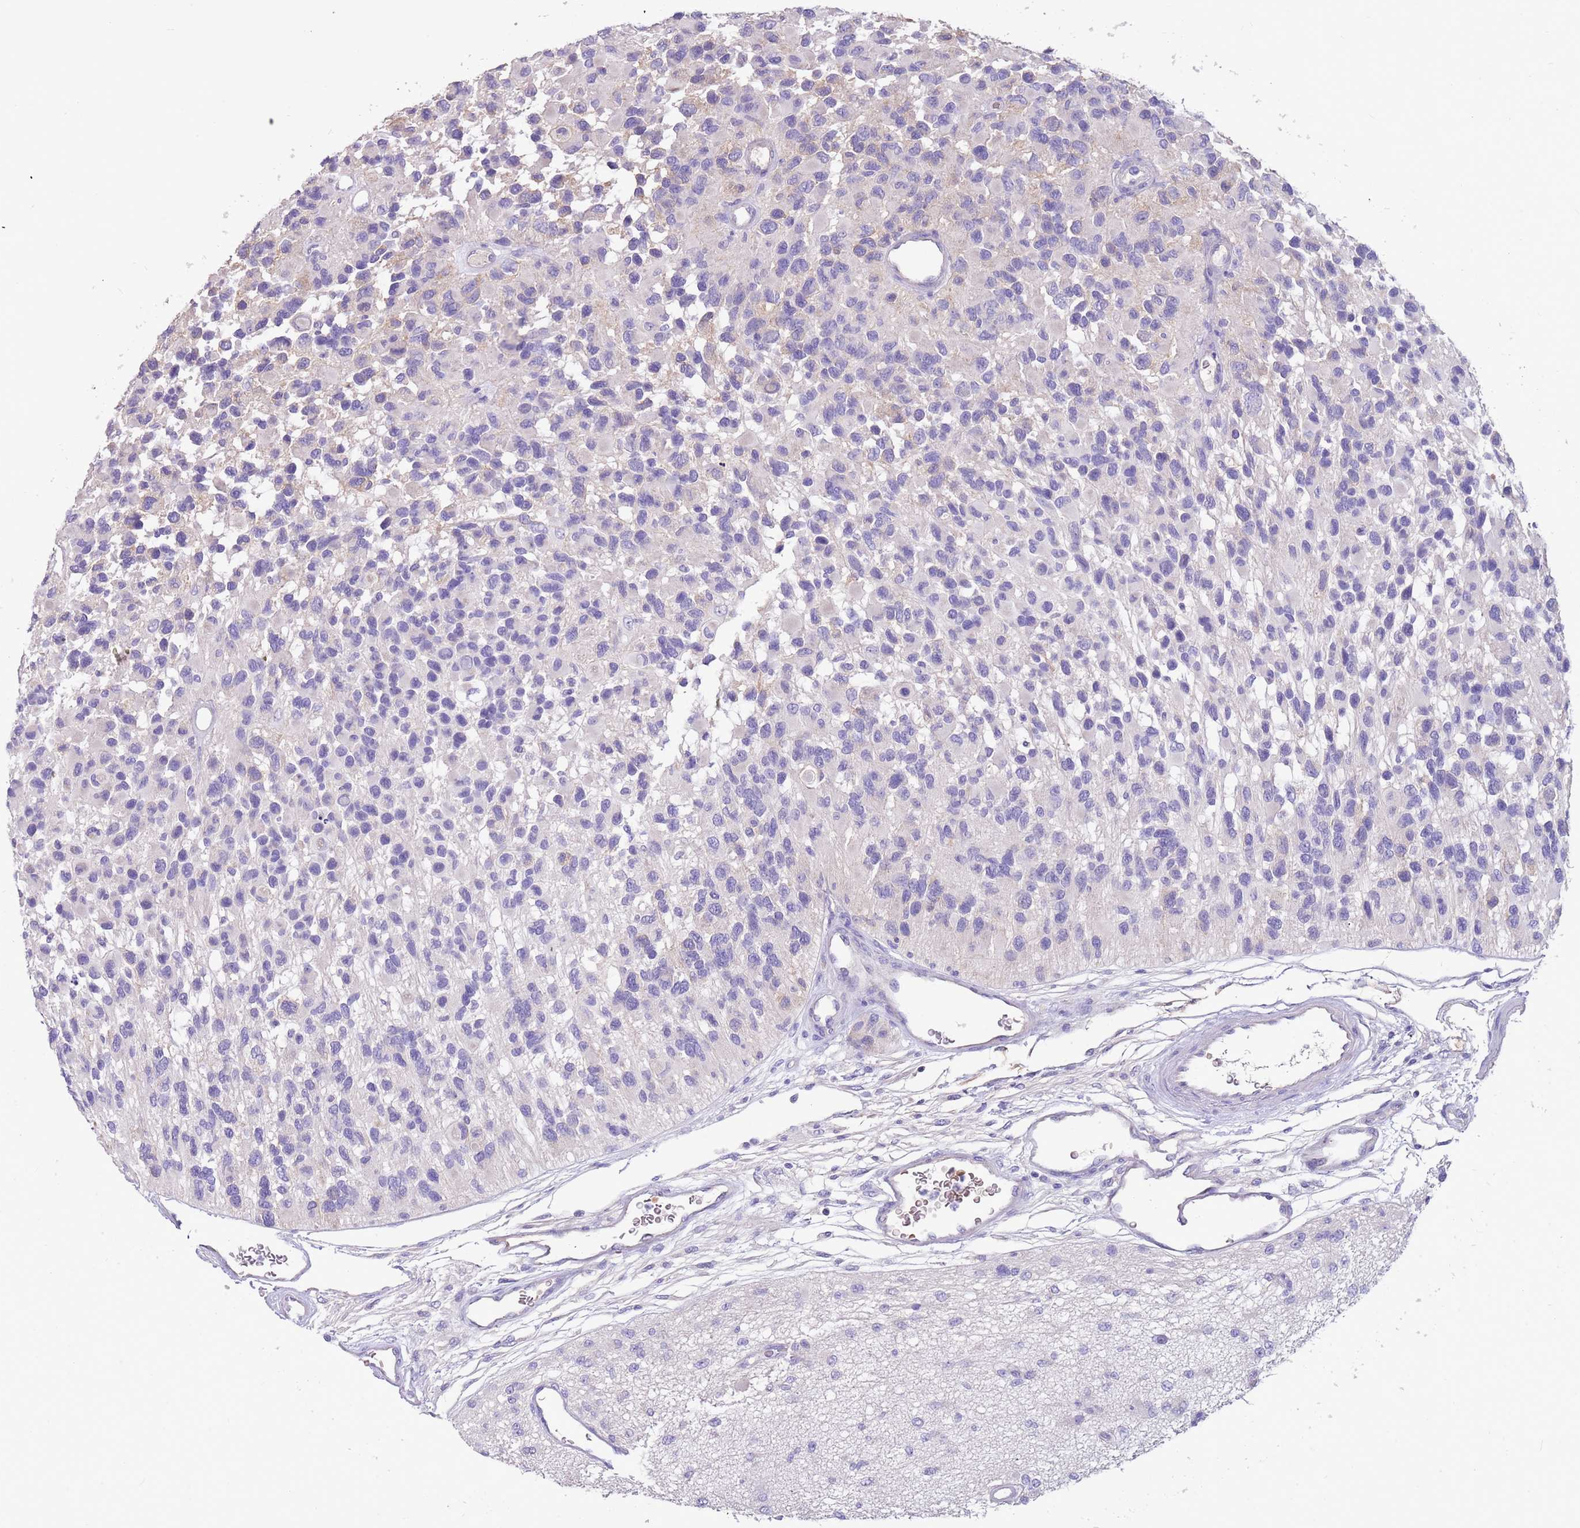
{"staining": {"intensity": "negative", "quantity": "none", "location": "none"}, "tissue": "glioma", "cell_type": "Tumor cells", "image_type": "cancer", "snomed": [{"axis": "morphology", "description": "Glioma, malignant, High grade"}, {"axis": "topography", "description": "Brain"}], "caption": "DAB immunohistochemical staining of glioma reveals no significant positivity in tumor cells. The staining is performed using DAB (3,3'-diaminobenzidine) brown chromogen with nuclei counter-stained in using hematoxylin.", "gene": "TRMO", "patient": {"sex": "male", "age": 77}}